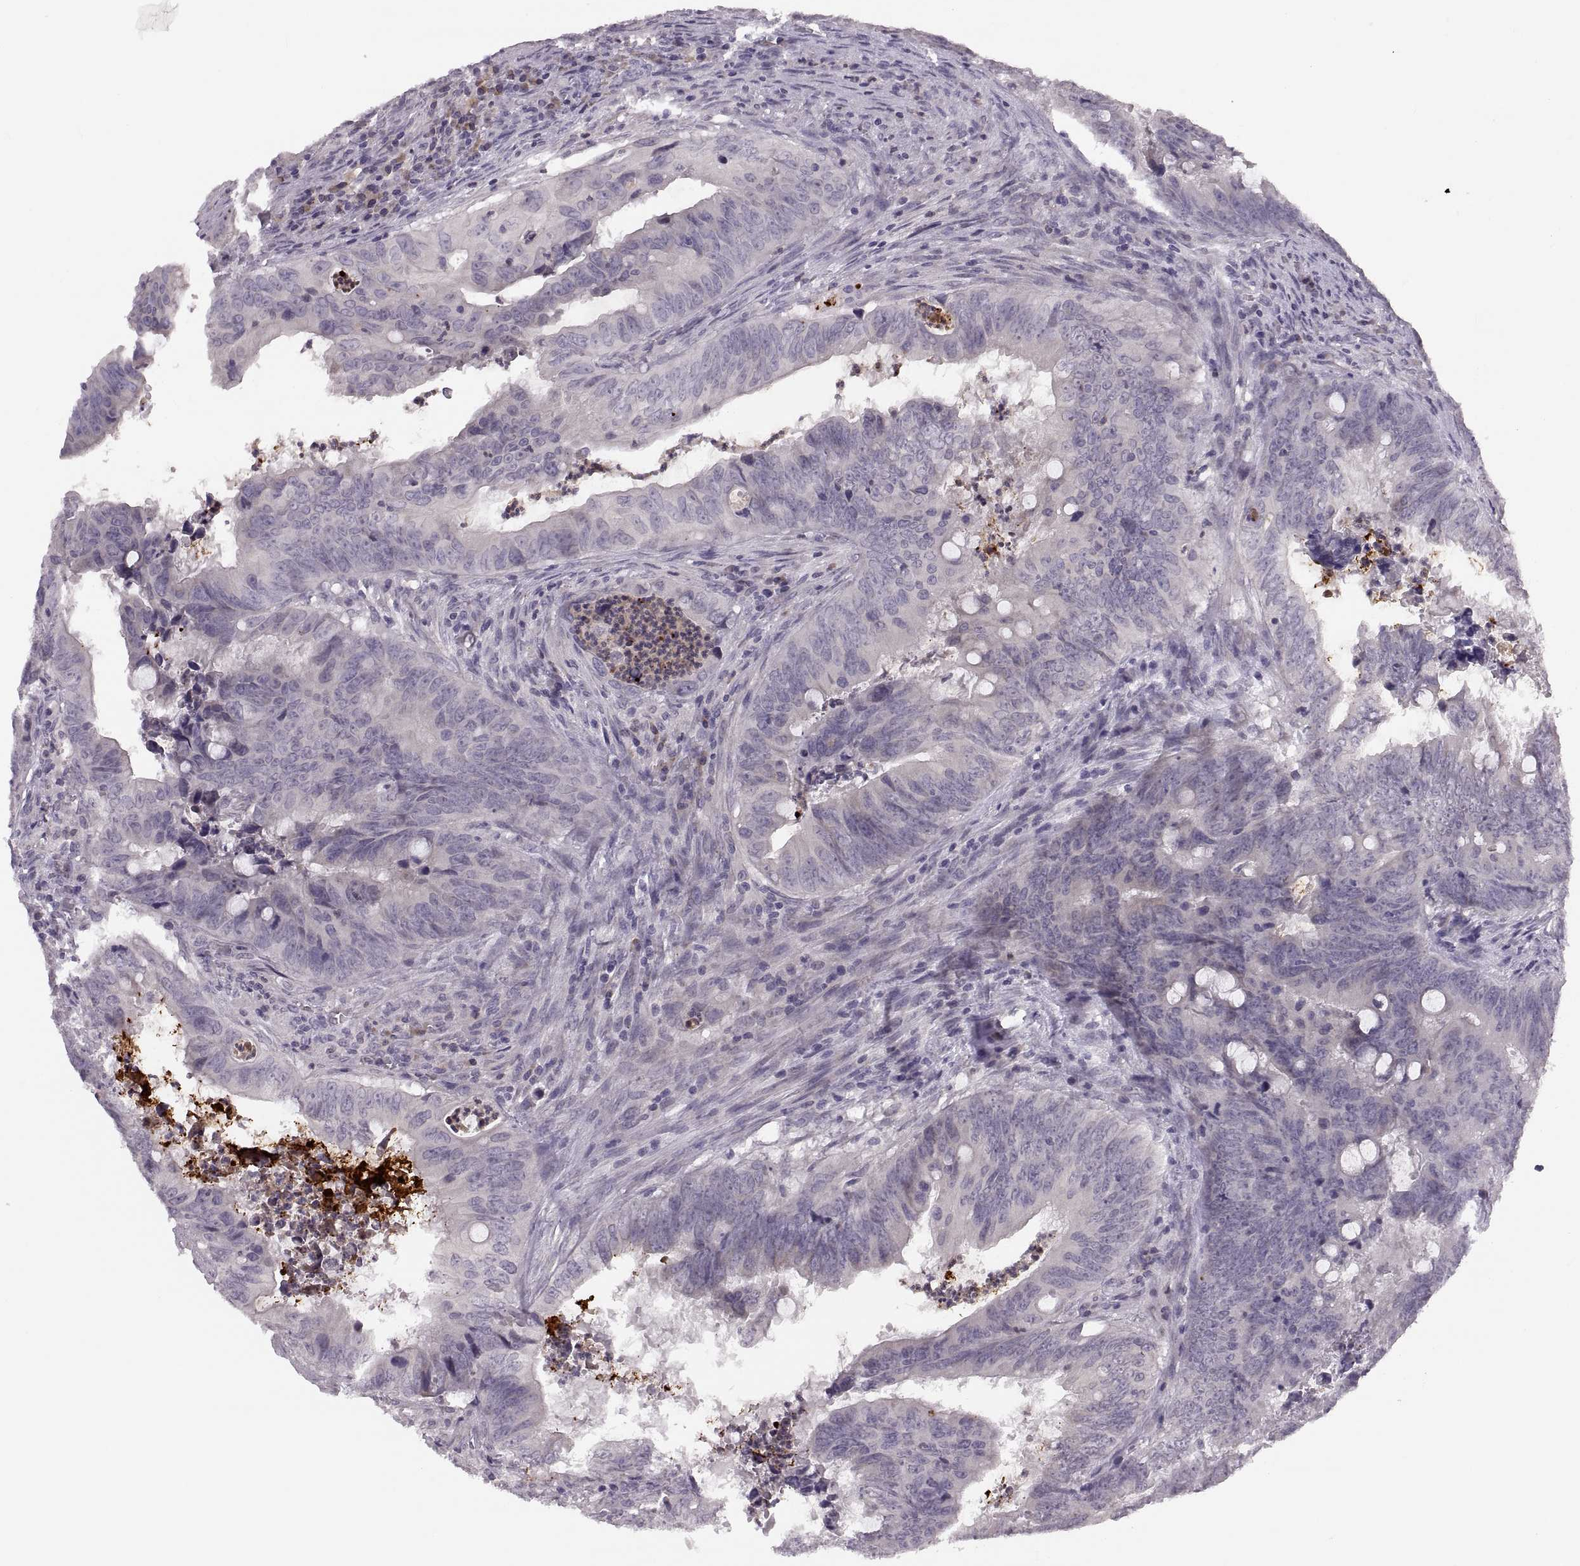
{"staining": {"intensity": "negative", "quantity": "none", "location": "none"}, "tissue": "colorectal cancer", "cell_type": "Tumor cells", "image_type": "cancer", "snomed": [{"axis": "morphology", "description": "Adenocarcinoma, NOS"}, {"axis": "topography", "description": "Colon"}], "caption": "Tumor cells show no significant protein expression in colorectal adenocarcinoma.", "gene": "ADH6", "patient": {"sex": "female", "age": 82}}